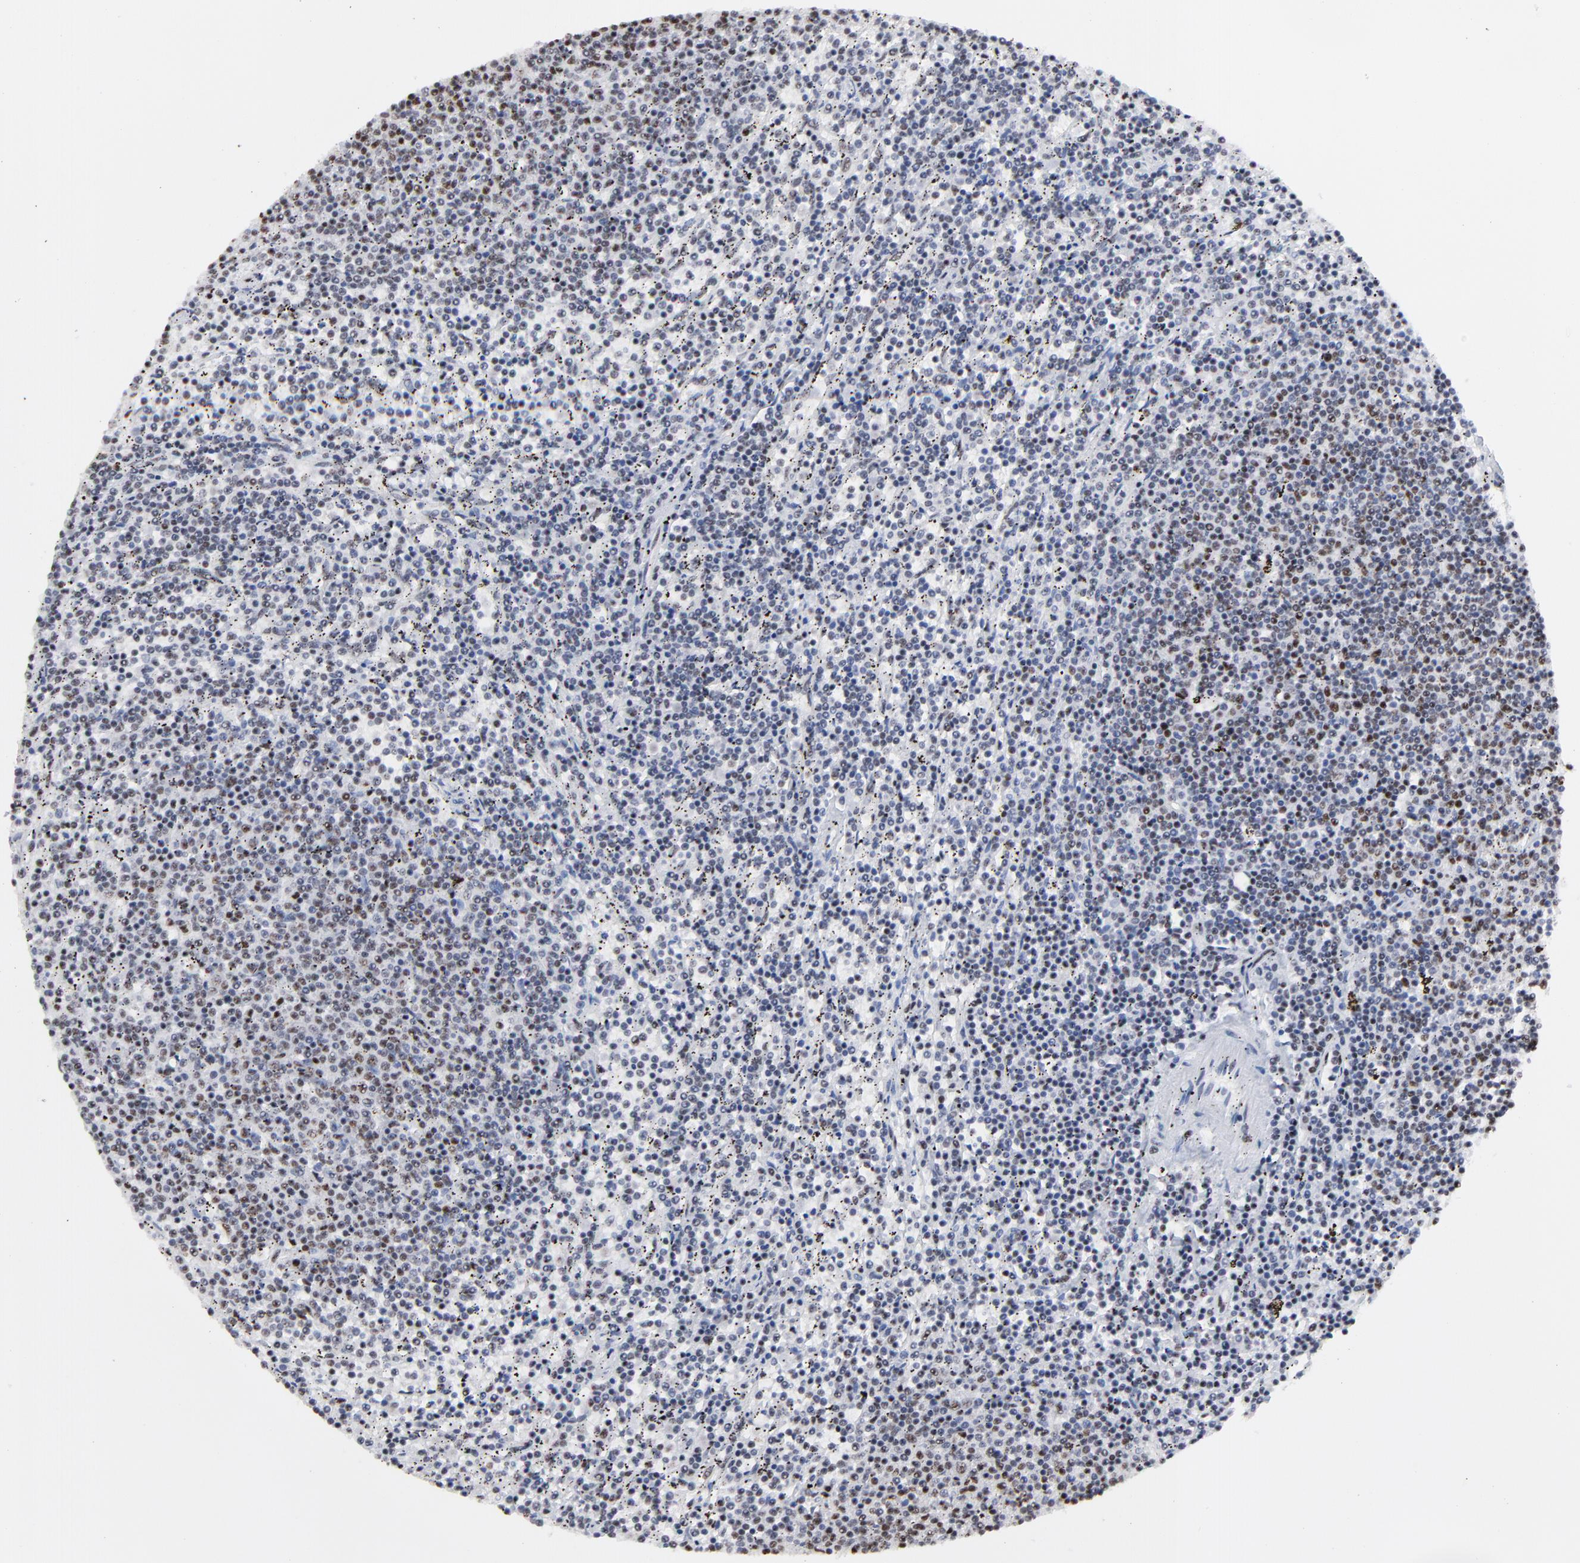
{"staining": {"intensity": "negative", "quantity": "none", "location": "none"}, "tissue": "lymphoma", "cell_type": "Tumor cells", "image_type": "cancer", "snomed": [{"axis": "morphology", "description": "Malignant lymphoma, non-Hodgkin's type, Low grade"}, {"axis": "topography", "description": "Spleen"}], "caption": "IHC of low-grade malignant lymphoma, non-Hodgkin's type exhibits no expression in tumor cells. (DAB (3,3'-diaminobenzidine) IHC with hematoxylin counter stain).", "gene": "MBD4", "patient": {"sex": "female", "age": 50}}